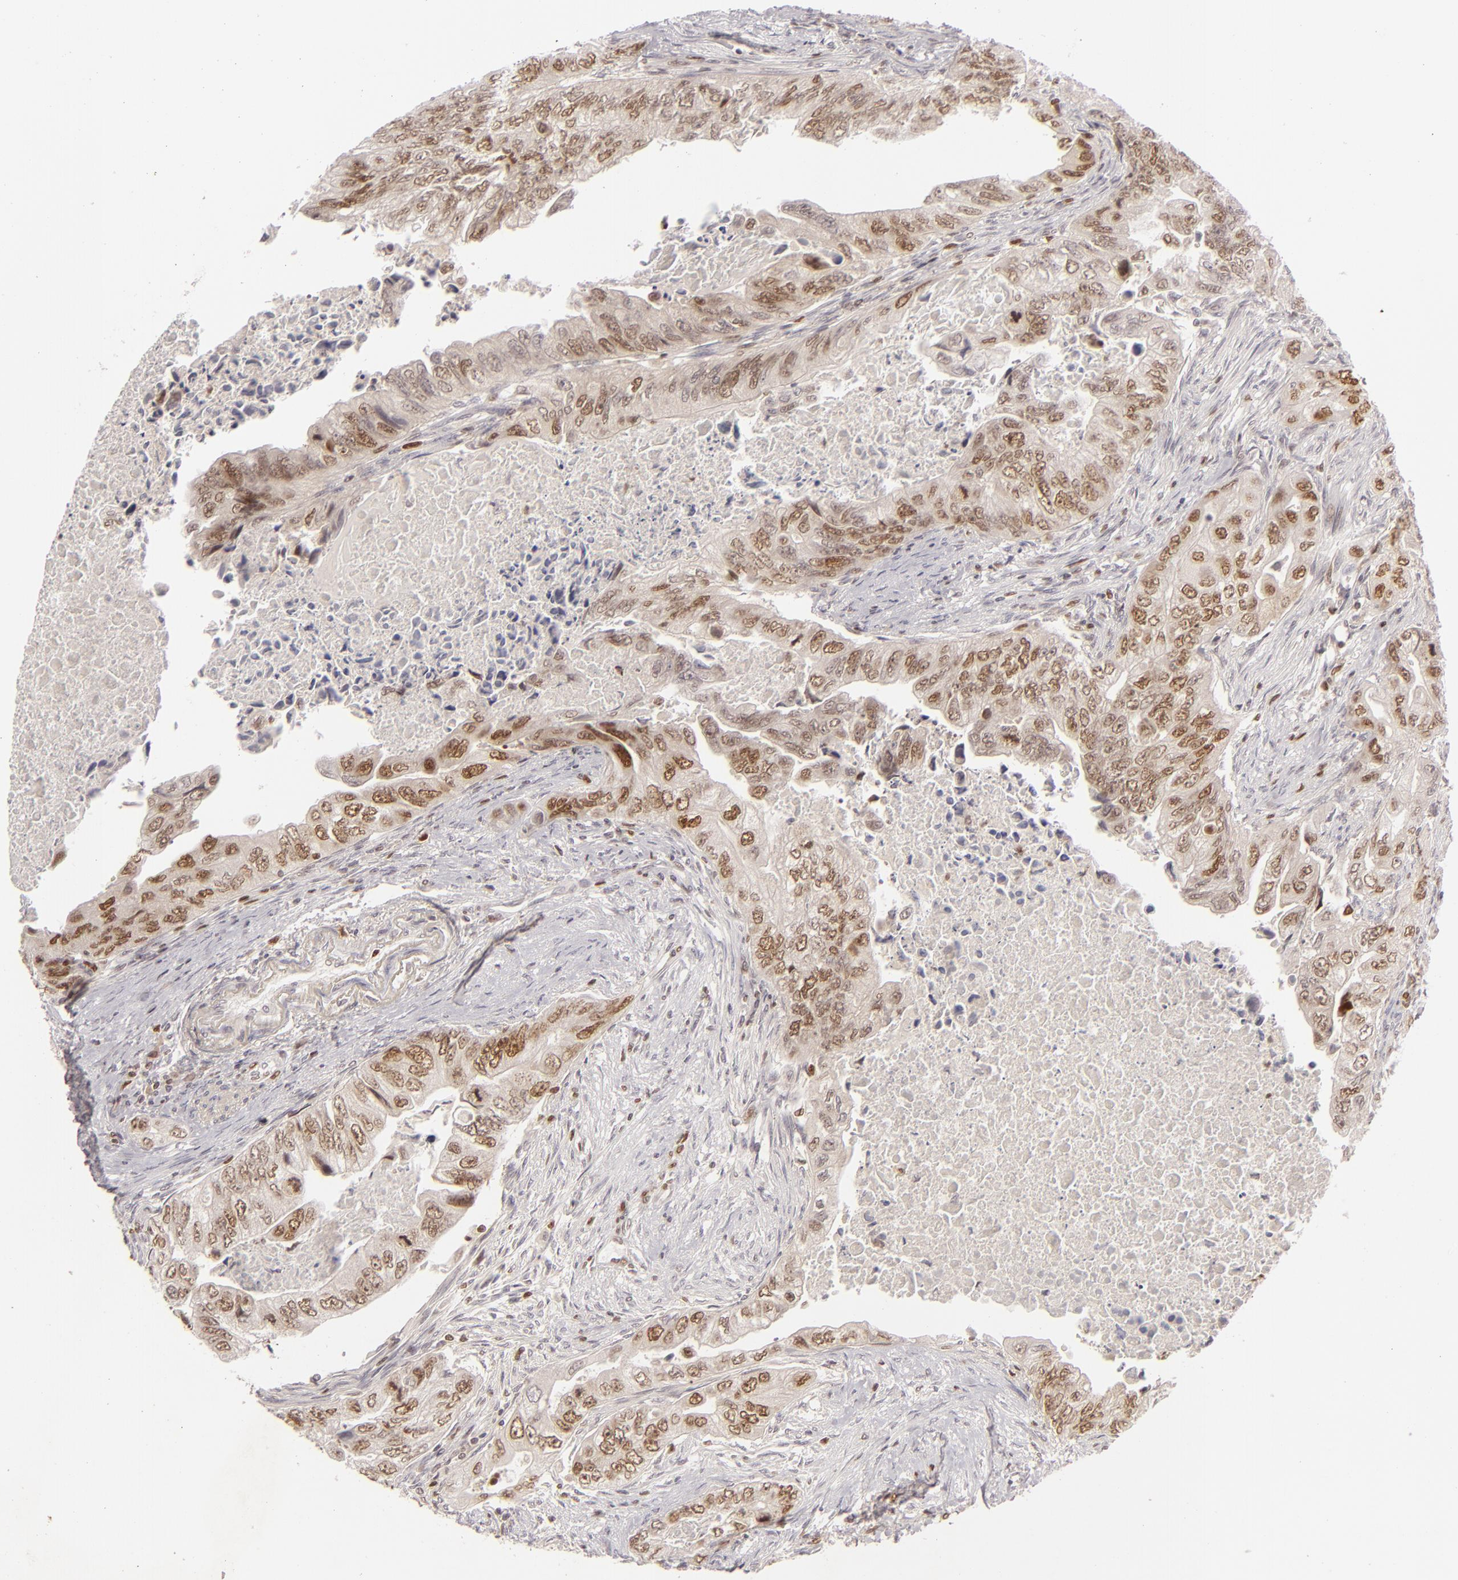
{"staining": {"intensity": "moderate", "quantity": ">75%", "location": "nuclear"}, "tissue": "colorectal cancer", "cell_type": "Tumor cells", "image_type": "cancer", "snomed": [{"axis": "morphology", "description": "Adenocarcinoma, NOS"}, {"axis": "topography", "description": "Colon"}], "caption": "Colorectal cancer stained with a brown dye reveals moderate nuclear positive staining in about >75% of tumor cells.", "gene": "FEN1", "patient": {"sex": "female", "age": 11}}